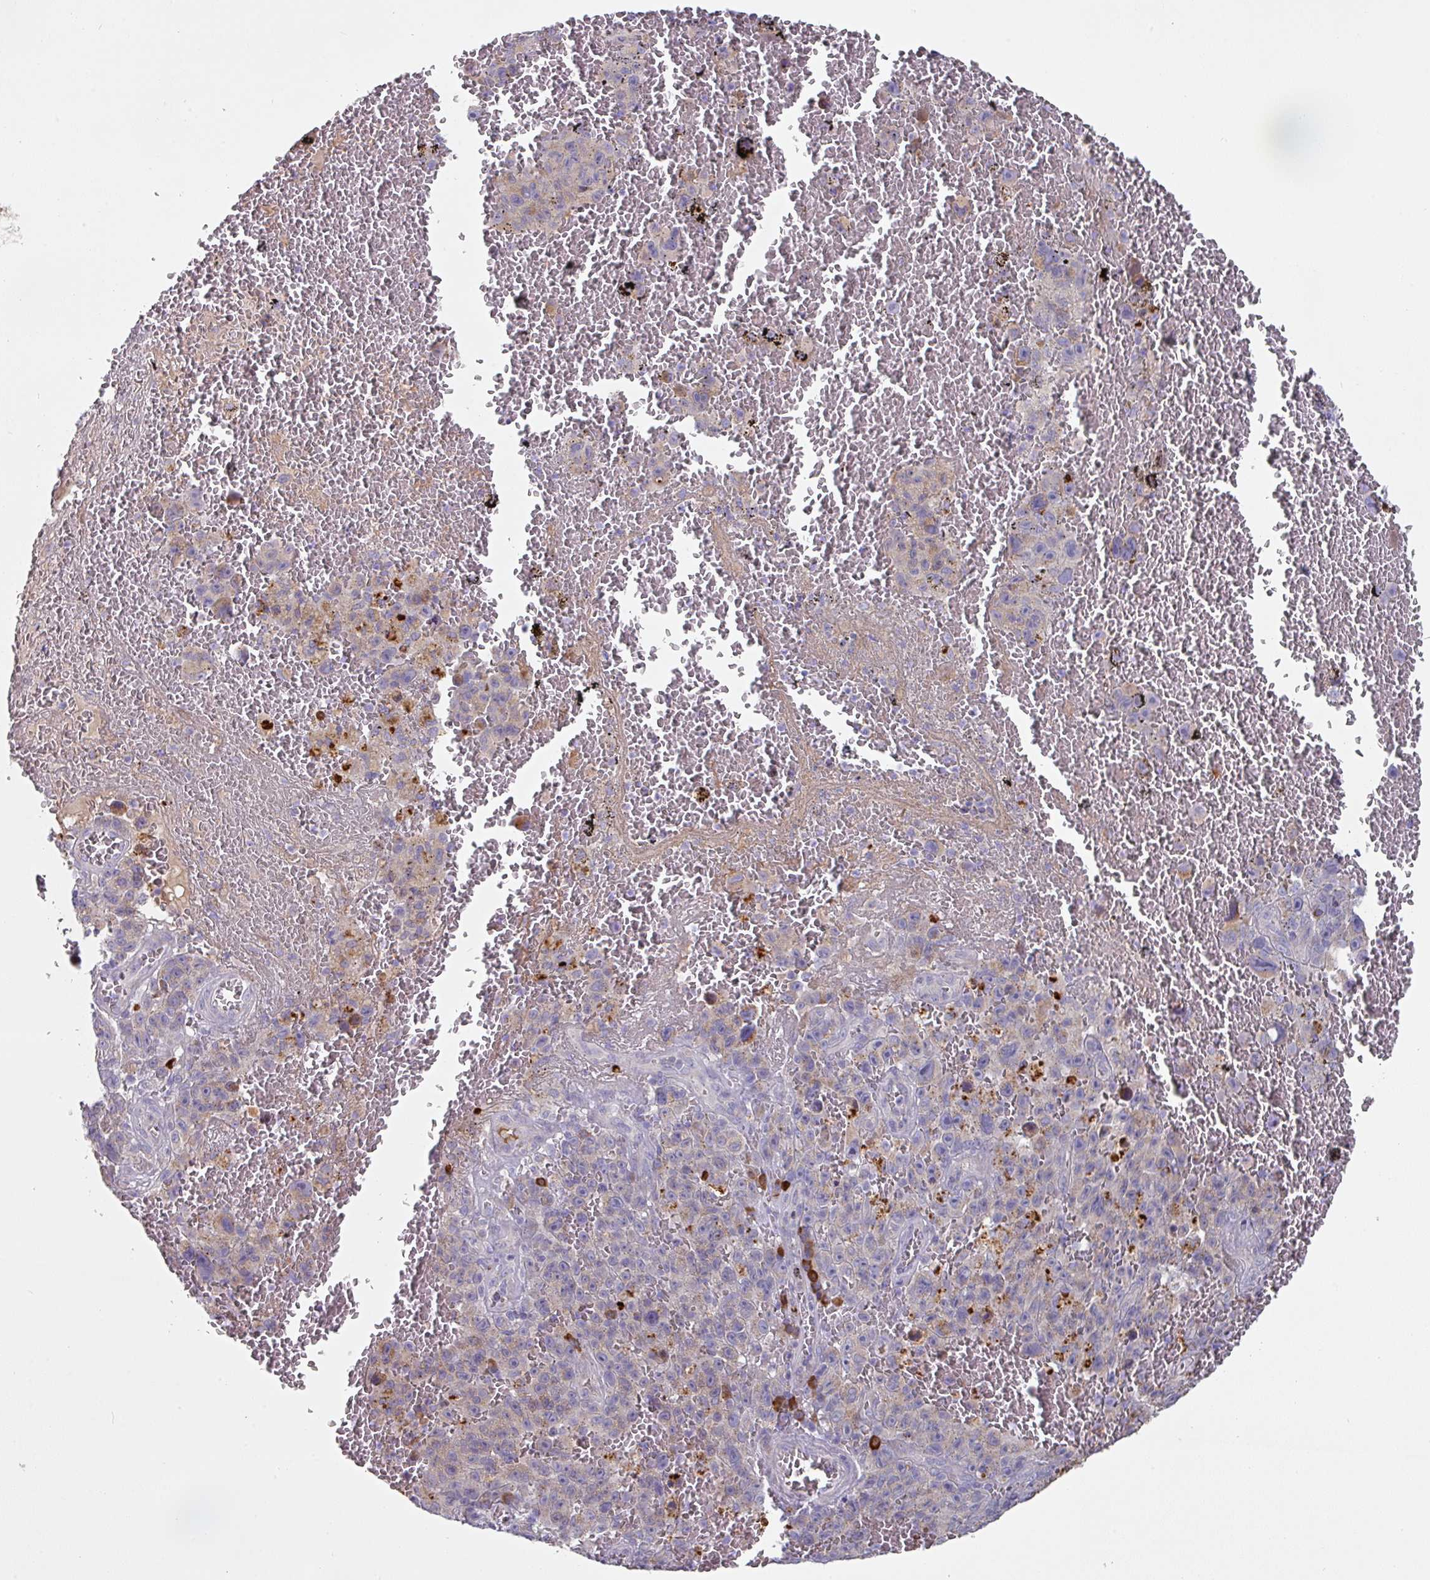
{"staining": {"intensity": "negative", "quantity": "none", "location": "none"}, "tissue": "melanoma", "cell_type": "Tumor cells", "image_type": "cancer", "snomed": [{"axis": "morphology", "description": "Malignant melanoma, NOS"}, {"axis": "topography", "description": "Skin"}], "caption": "Human melanoma stained for a protein using immunohistochemistry shows no staining in tumor cells.", "gene": "IL4R", "patient": {"sex": "female", "age": 82}}